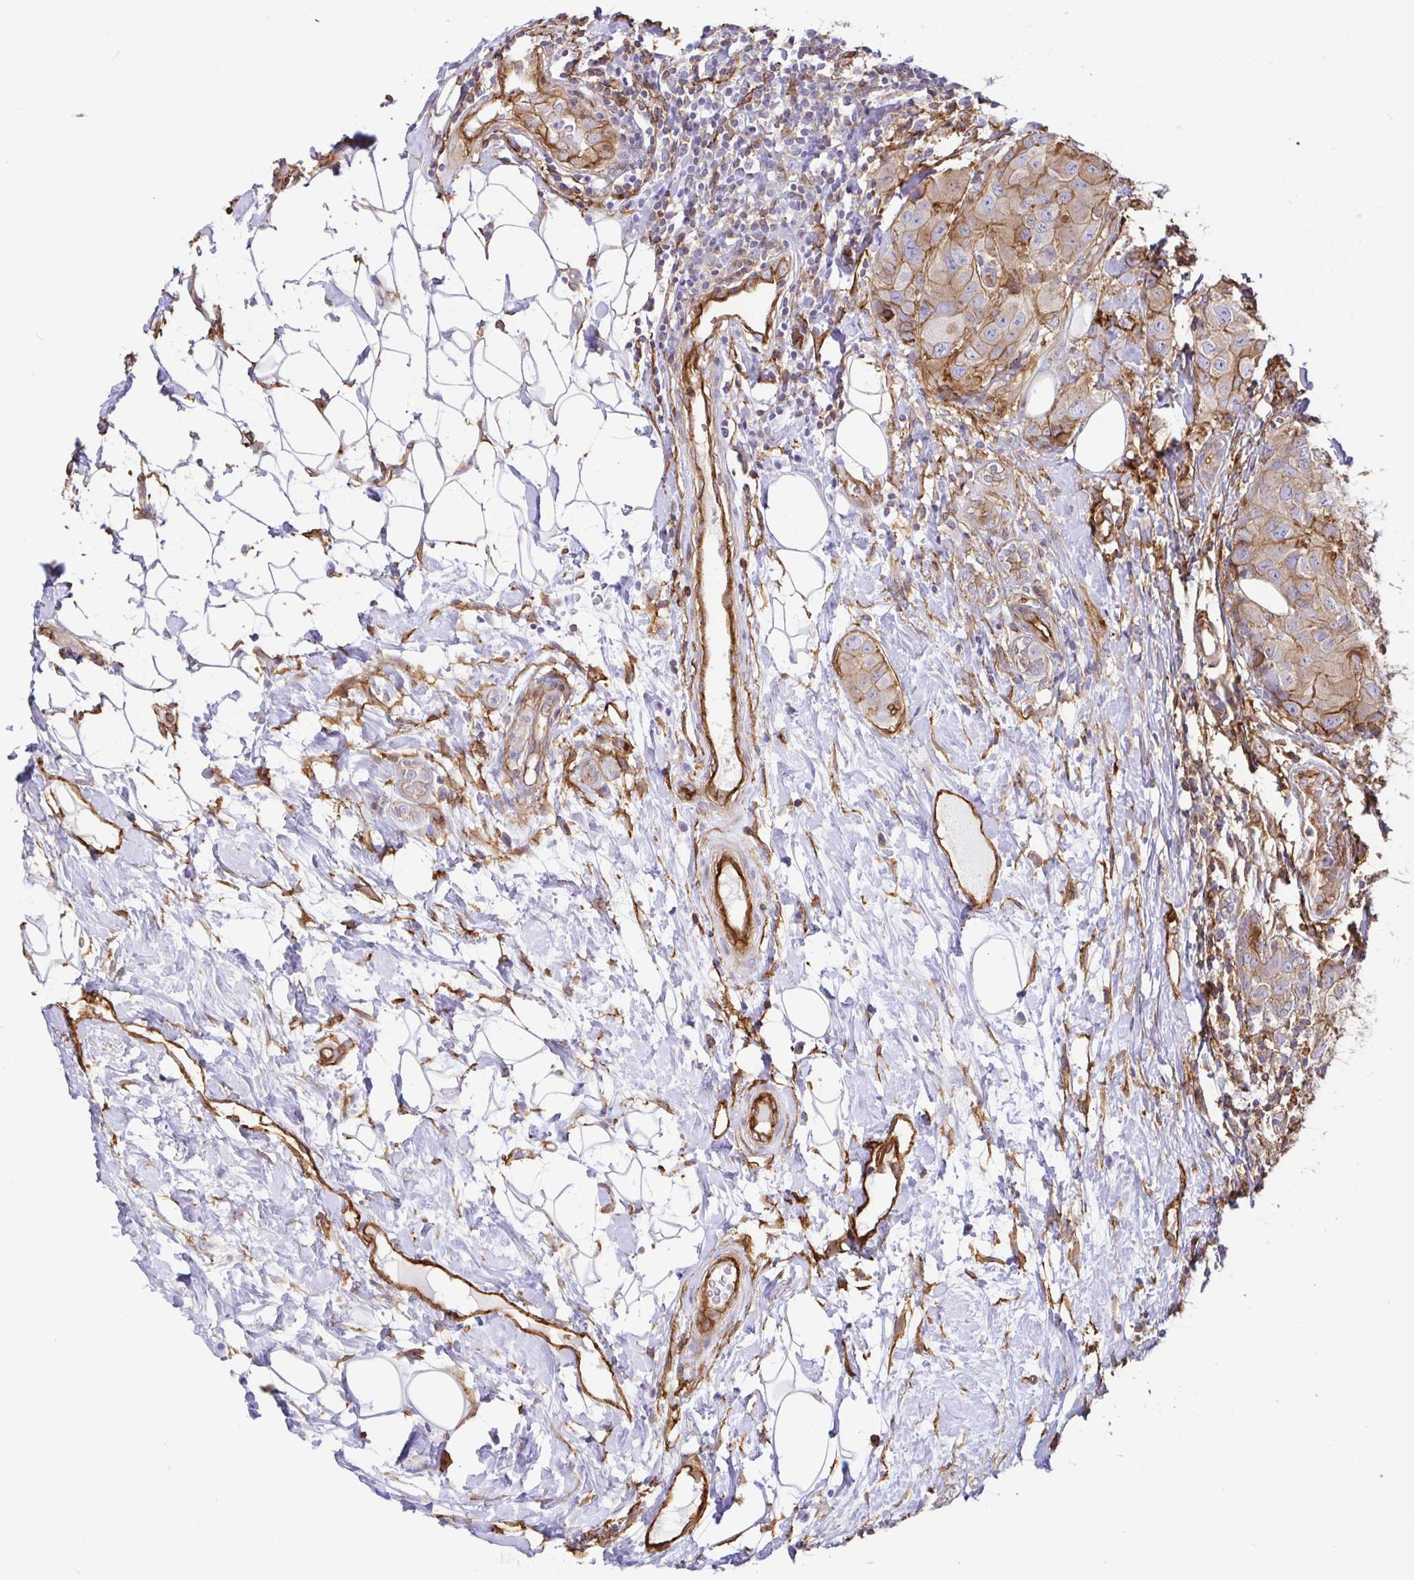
{"staining": {"intensity": "weak", "quantity": ">75%", "location": "cytoplasmic/membranous"}, "tissue": "breast cancer", "cell_type": "Tumor cells", "image_type": "cancer", "snomed": [{"axis": "morphology", "description": "Duct carcinoma"}, {"axis": "topography", "description": "Breast"}], "caption": "Protein staining of breast infiltrating ductal carcinoma tissue displays weak cytoplasmic/membranous staining in about >75% of tumor cells.", "gene": "ANXA2", "patient": {"sex": "female", "age": 43}}